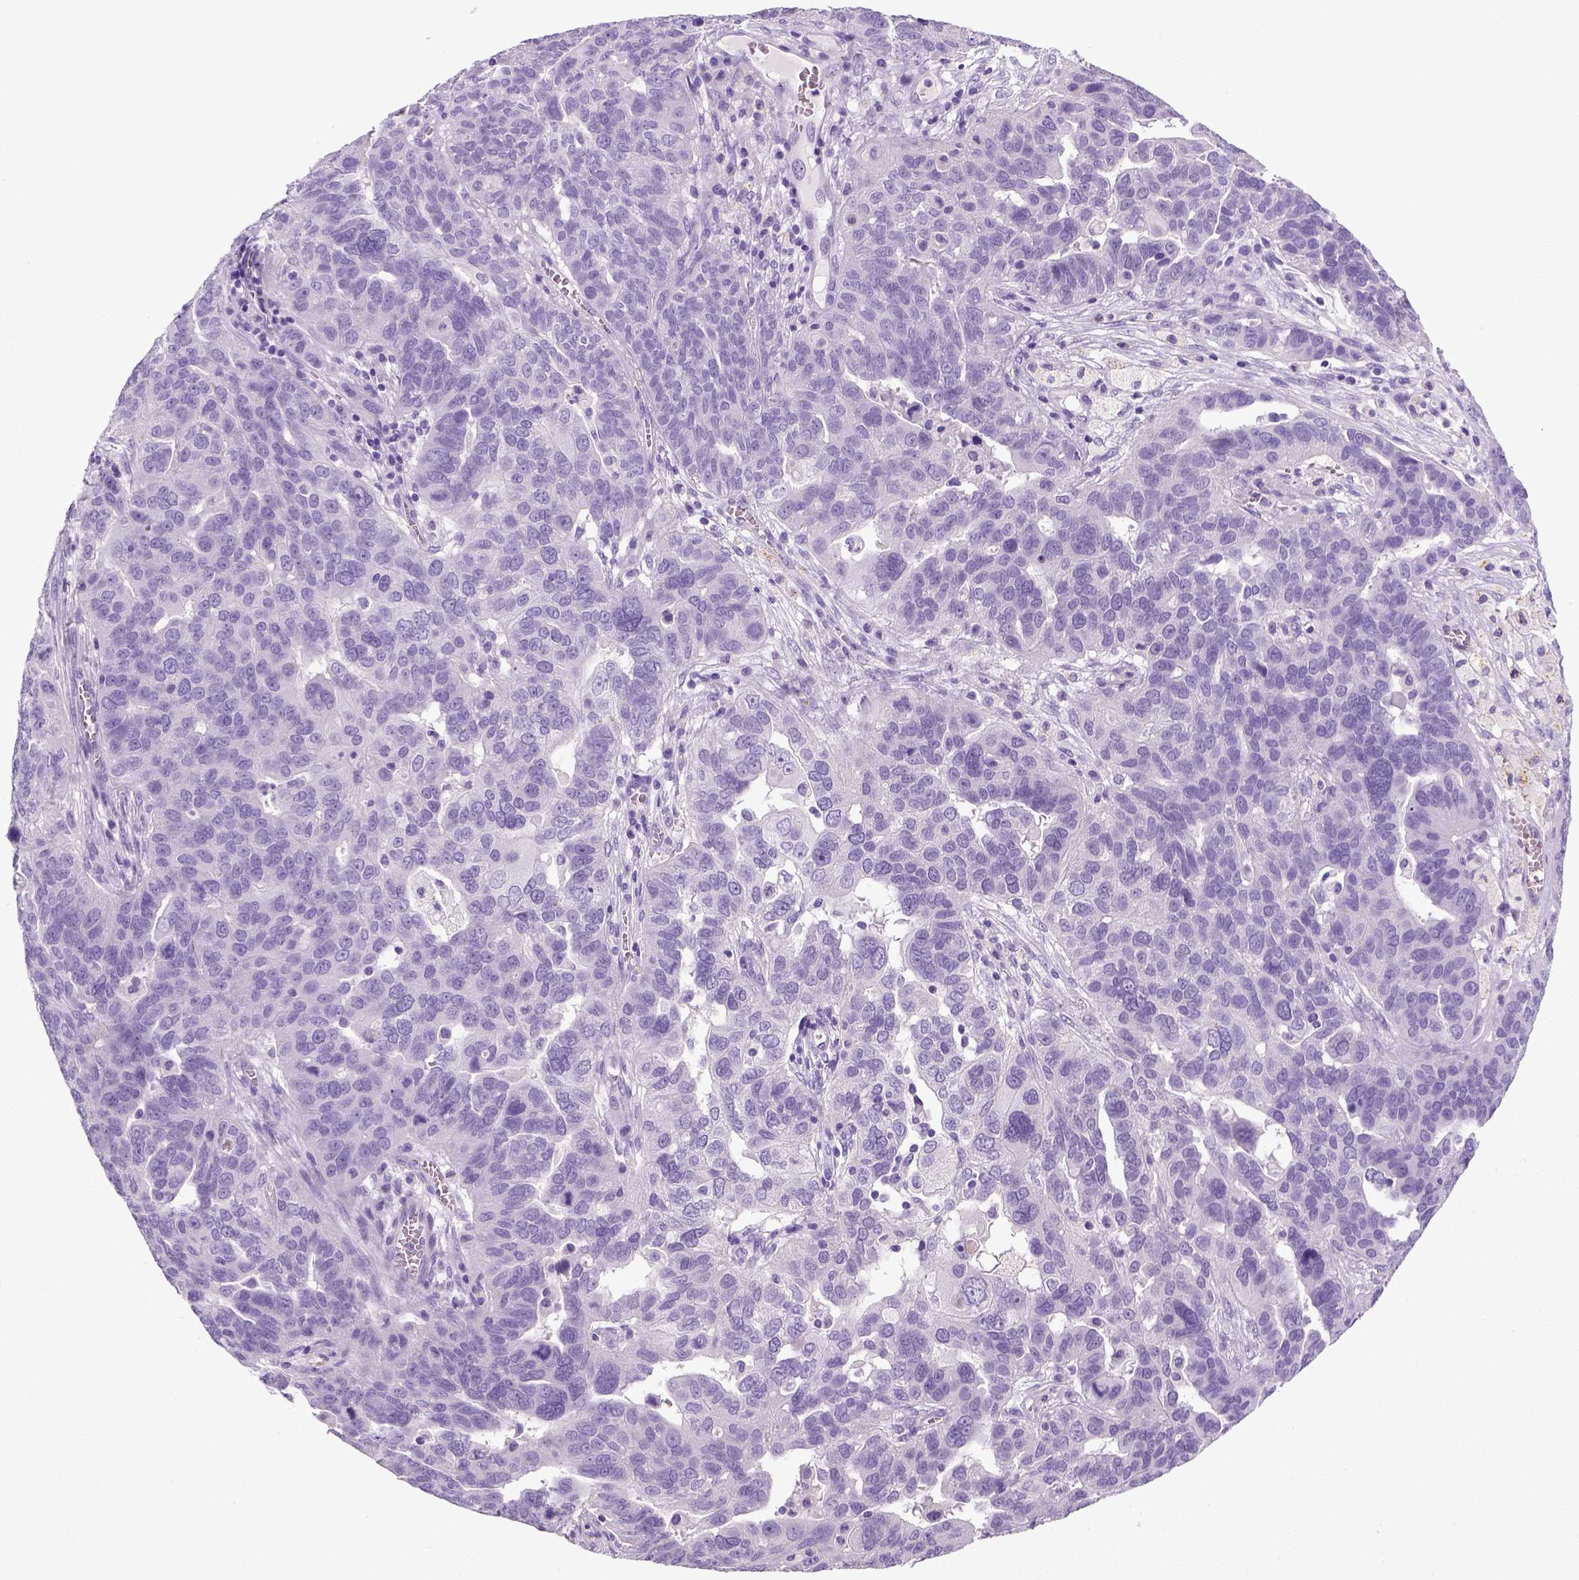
{"staining": {"intensity": "negative", "quantity": "none", "location": "none"}, "tissue": "ovarian cancer", "cell_type": "Tumor cells", "image_type": "cancer", "snomed": [{"axis": "morphology", "description": "Carcinoma, endometroid"}, {"axis": "topography", "description": "Soft tissue"}, {"axis": "topography", "description": "Ovary"}], "caption": "The histopathology image displays no staining of tumor cells in ovarian endometroid carcinoma.", "gene": "KRT71", "patient": {"sex": "female", "age": 52}}